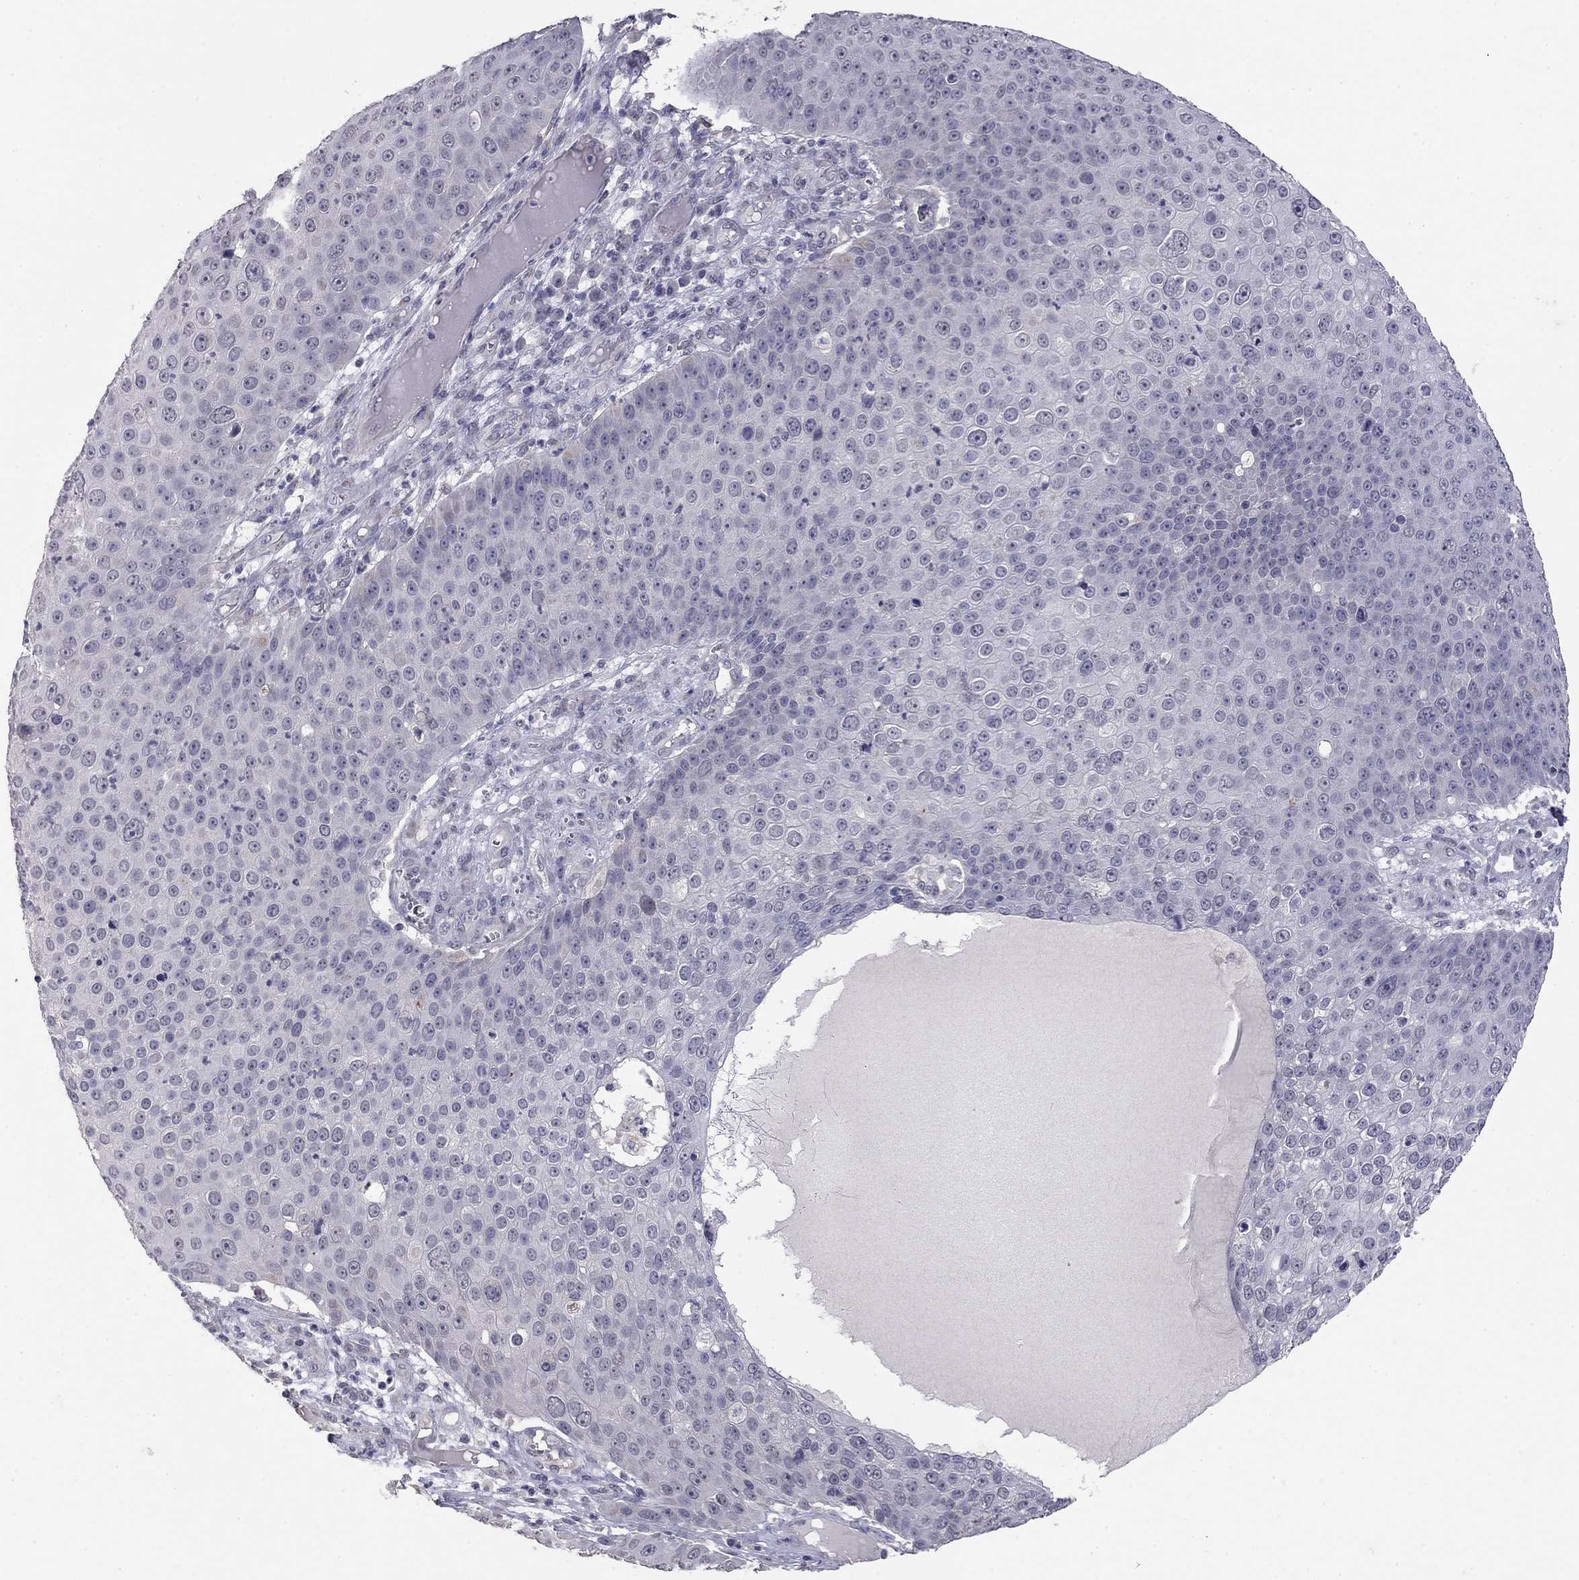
{"staining": {"intensity": "negative", "quantity": "none", "location": "none"}, "tissue": "skin cancer", "cell_type": "Tumor cells", "image_type": "cancer", "snomed": [{"axis": "morphology", "description": "Squamous cell carcinoma, NOS"}, {"axis": "topography", "description": "Skin"}], "caption": "Histopathology image shows no significant protein staining in tumor cells of squamous cell carcinoma (skin).", "gene": "PRRT2", "patient": {"sex": "male", "age": 71}}